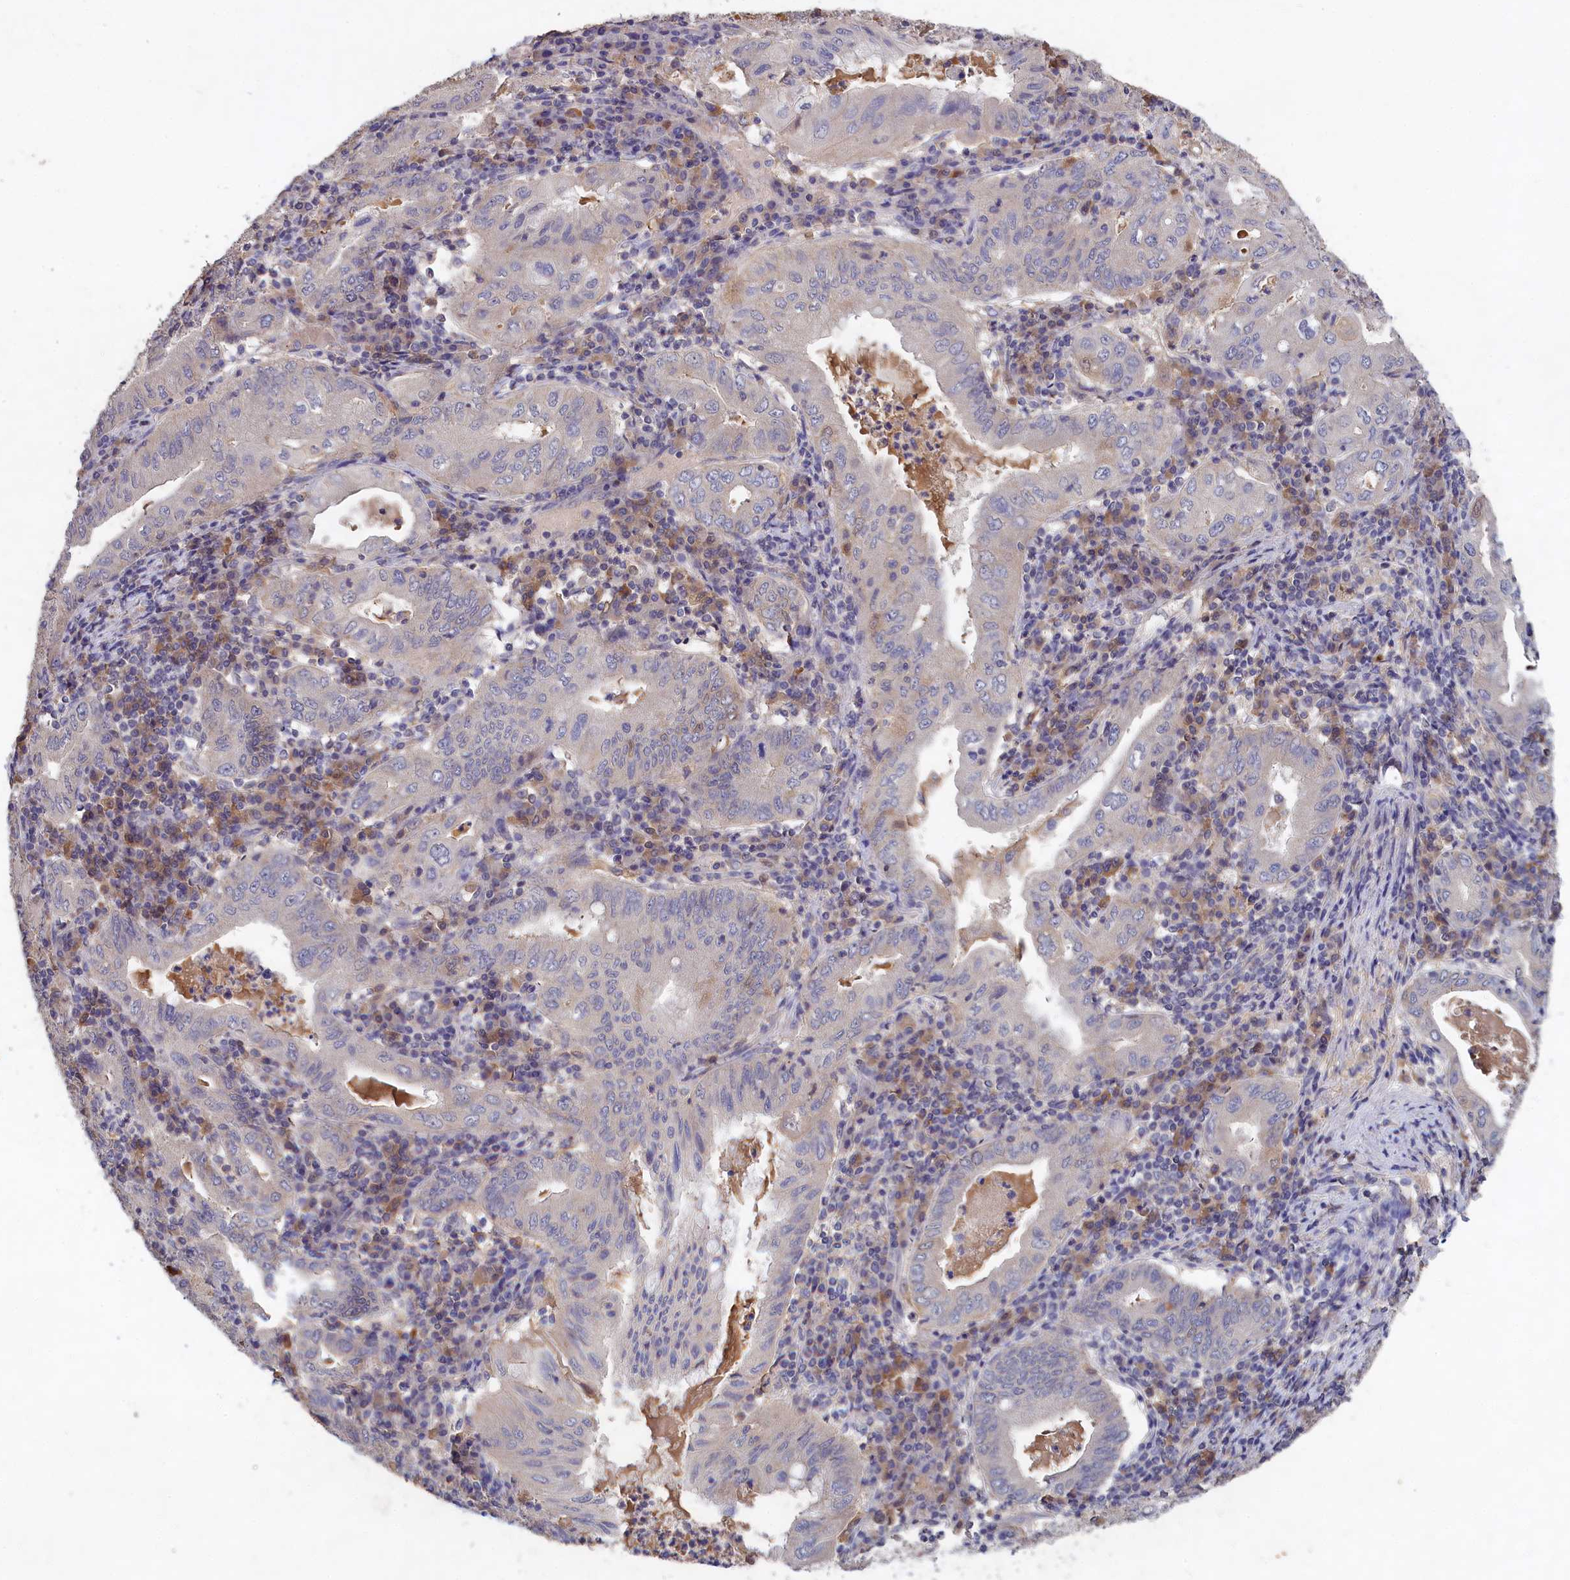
{"staining": {"intensity": "negative", "quantity": "none", "location": "none"}, "tissue": "stomach cancer", "cell_type": "Tumor cells", "image_type": "cancer", "snomed": [{"axis": "morphology", "description": "Normal tissue, NOS"}, {"axis": "morphology", "description": "Adenocarcinoma, NOS"}, {"axis": "topography", "description": "Esophagus"}, {"axis": "topography", "description": "Stomach, upper"}, {"axis": "topography", "description": "Peripheral nerve tissue"}], "caption": "Immunohistochemical staining of human adenocarcinoma (stomach) displays no significant expression in tumor cells.", "gene": "CELF5", "patient": {"sex": "male", "age": 62}}